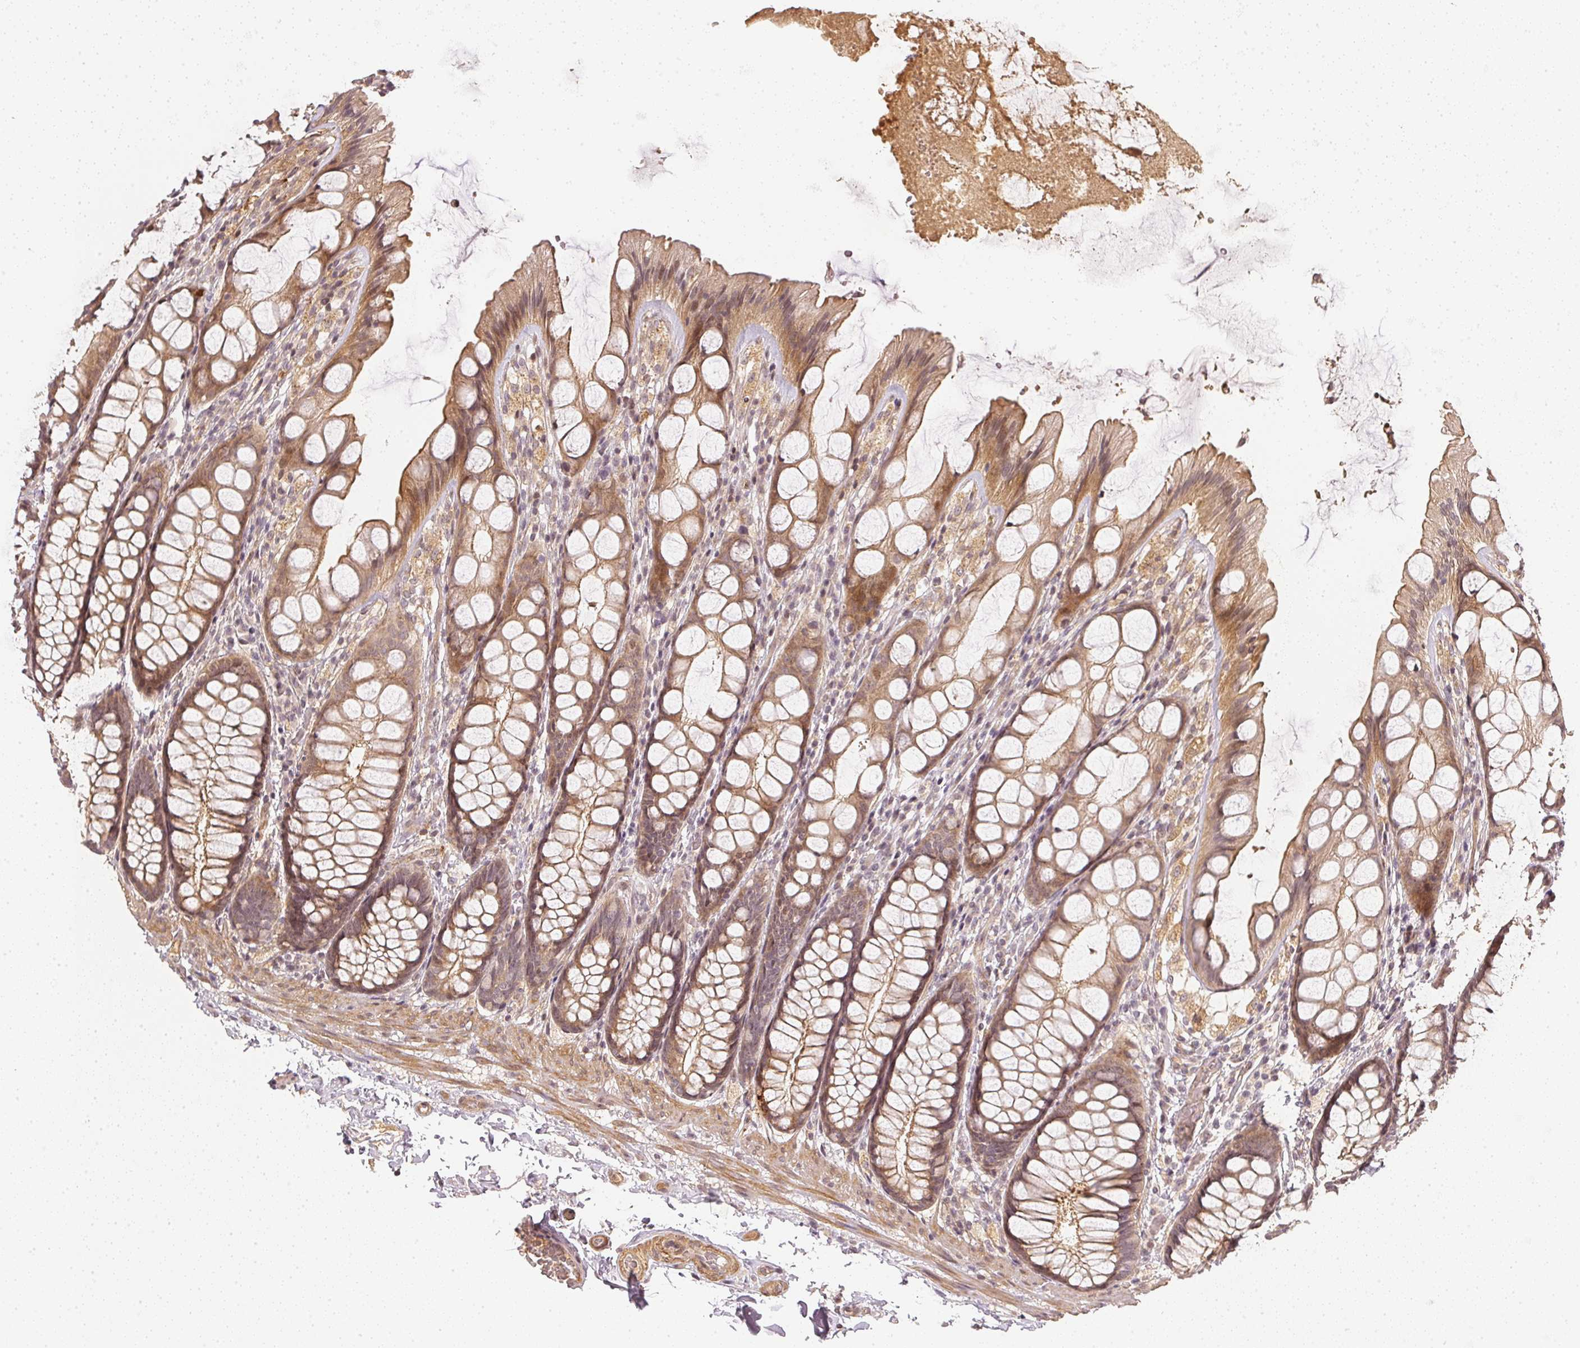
{"staining": {"intensity": "weak", "quantity": ">75%", "location": "cytoplasmic/membranous,nuclear"}, "tissue": "colon", "cell_type": "Endothelial cells", "image_type": "normal", "snomed": [{"axis": "morphology", "description": "Normal tissue, NOS"}, {"axis": "topography", "description": "Colon"}], "caption": "IHC of benign colon displays low levels of weak cytoplasmic/membranous,nuclear expression in approximately >75% of endothelial cells.", "gene": "SERPINE1", "patient": {"sex": "male", "age": 47}}